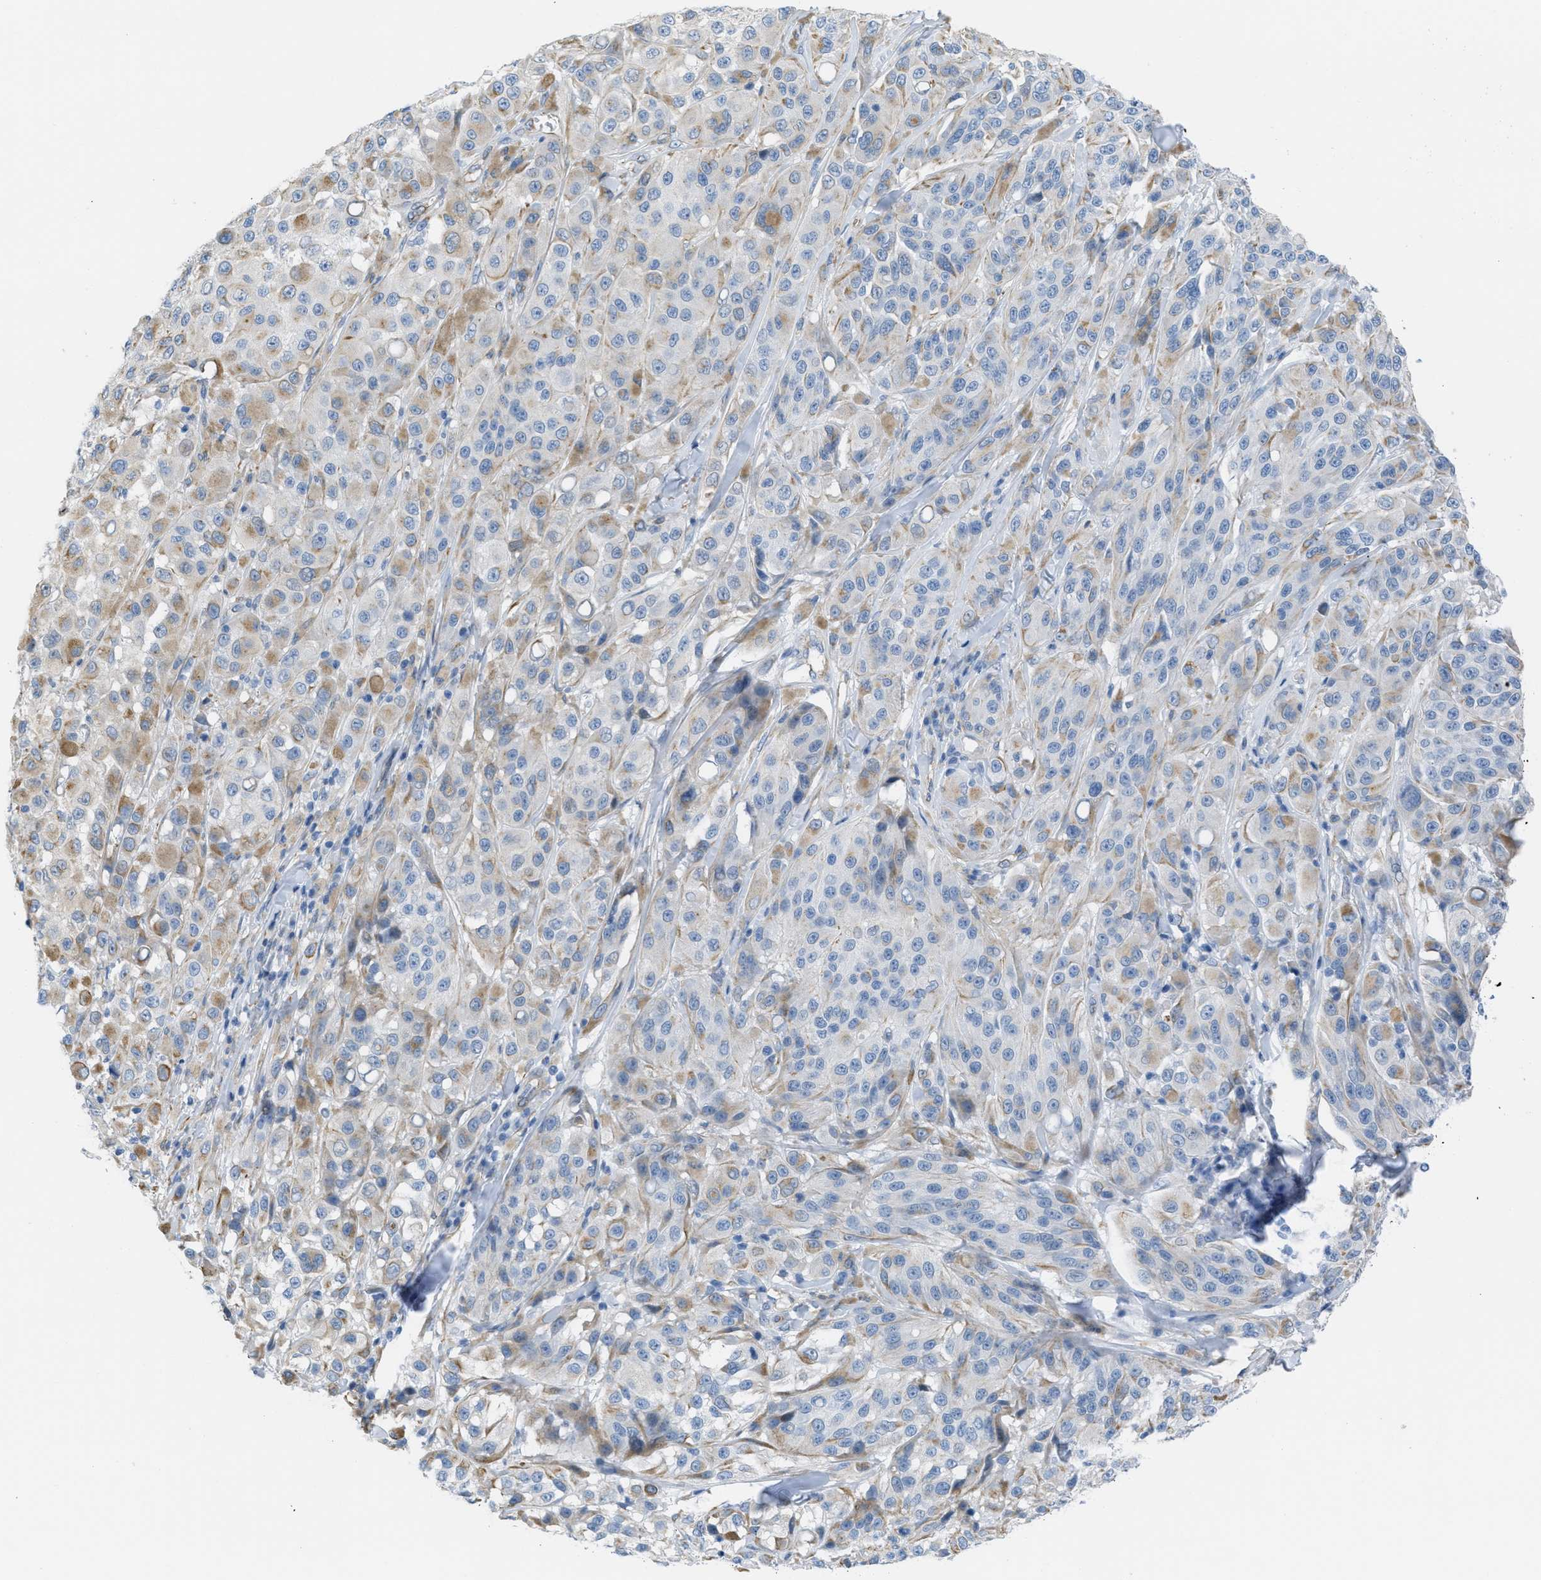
{"staining": {"intensity": "moderate", "quantity": "<25%", "location": "cytoplasmic/membranous"}, "tissue": "melanoma", "cell_type": "Tumor cells", "image_type": "cancer", "snomed": [{"axis": "morphology", "description": "Malignant melanoma, NOS"}, {"axis": "topography", "description": "Skin"}], "caption": "Moderate cytoplasmic/membranous expression for a protein is seen in about <25% of tumor cells of malignant melanoma using immunohistochemistry.", "gene": "SLC12A1", "patient": {"sex": "male", "age": 84}}